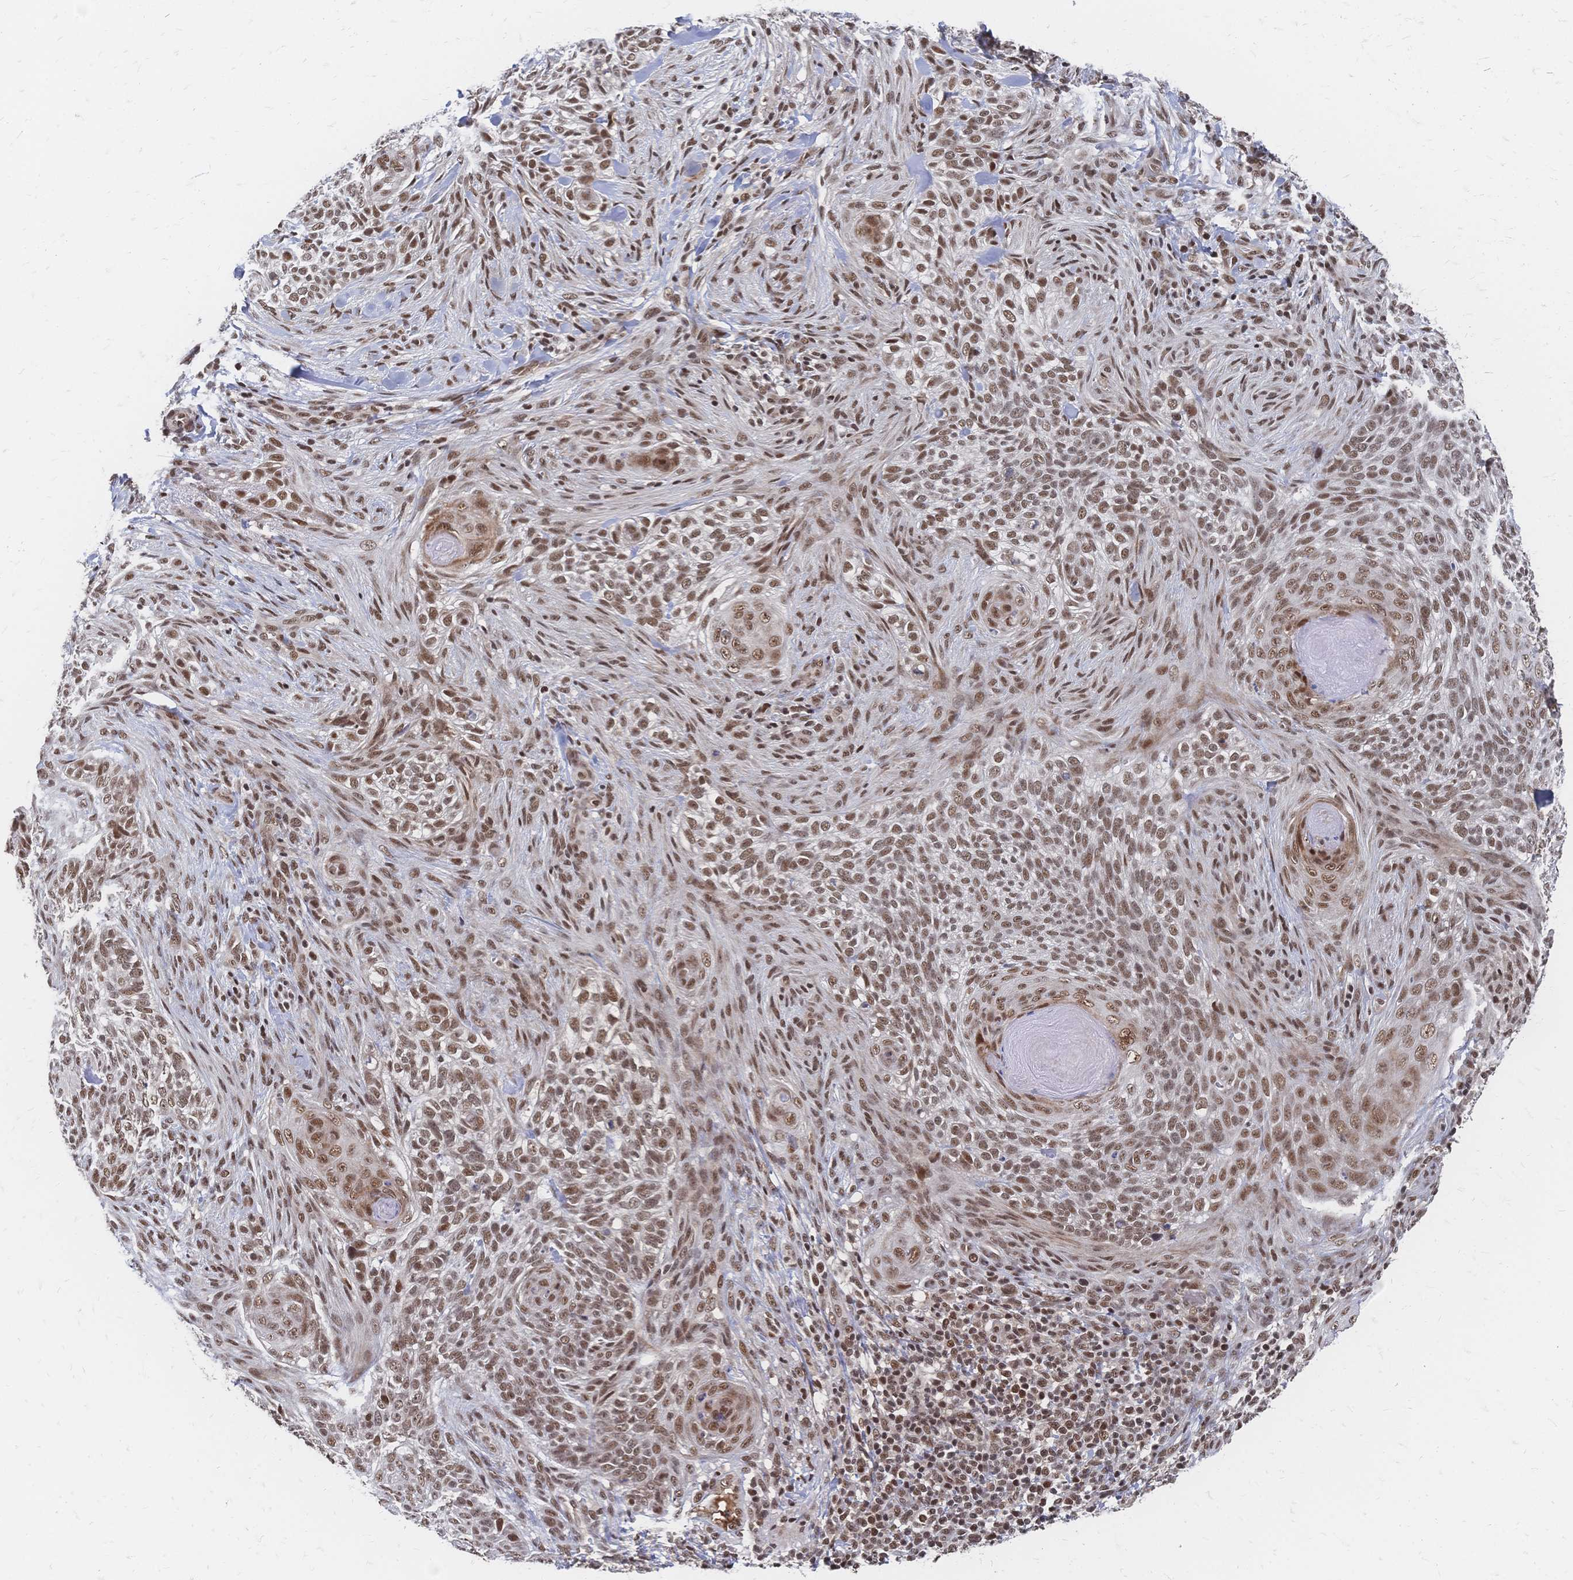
{"staining": {"intensity": "moderate", "quantity": ">75%", "location": "nuclear"}, "tissue": "skin cancer", "cell_type": "Tumor cells", "image_type": "cancer", "snomed": [{"axis": "morphology", "description": "Basal cell carcinoma"}, {"axis": "topography", "description": "Skin"}], "caption": "Skin basal cell carcinoma was stained to show a protein in brown. There is medium levels of moderate nuclear positivity in about >75% of tumor cells.", "gene": "NELFA", "patient": {"sex": "female", "age": 48}}